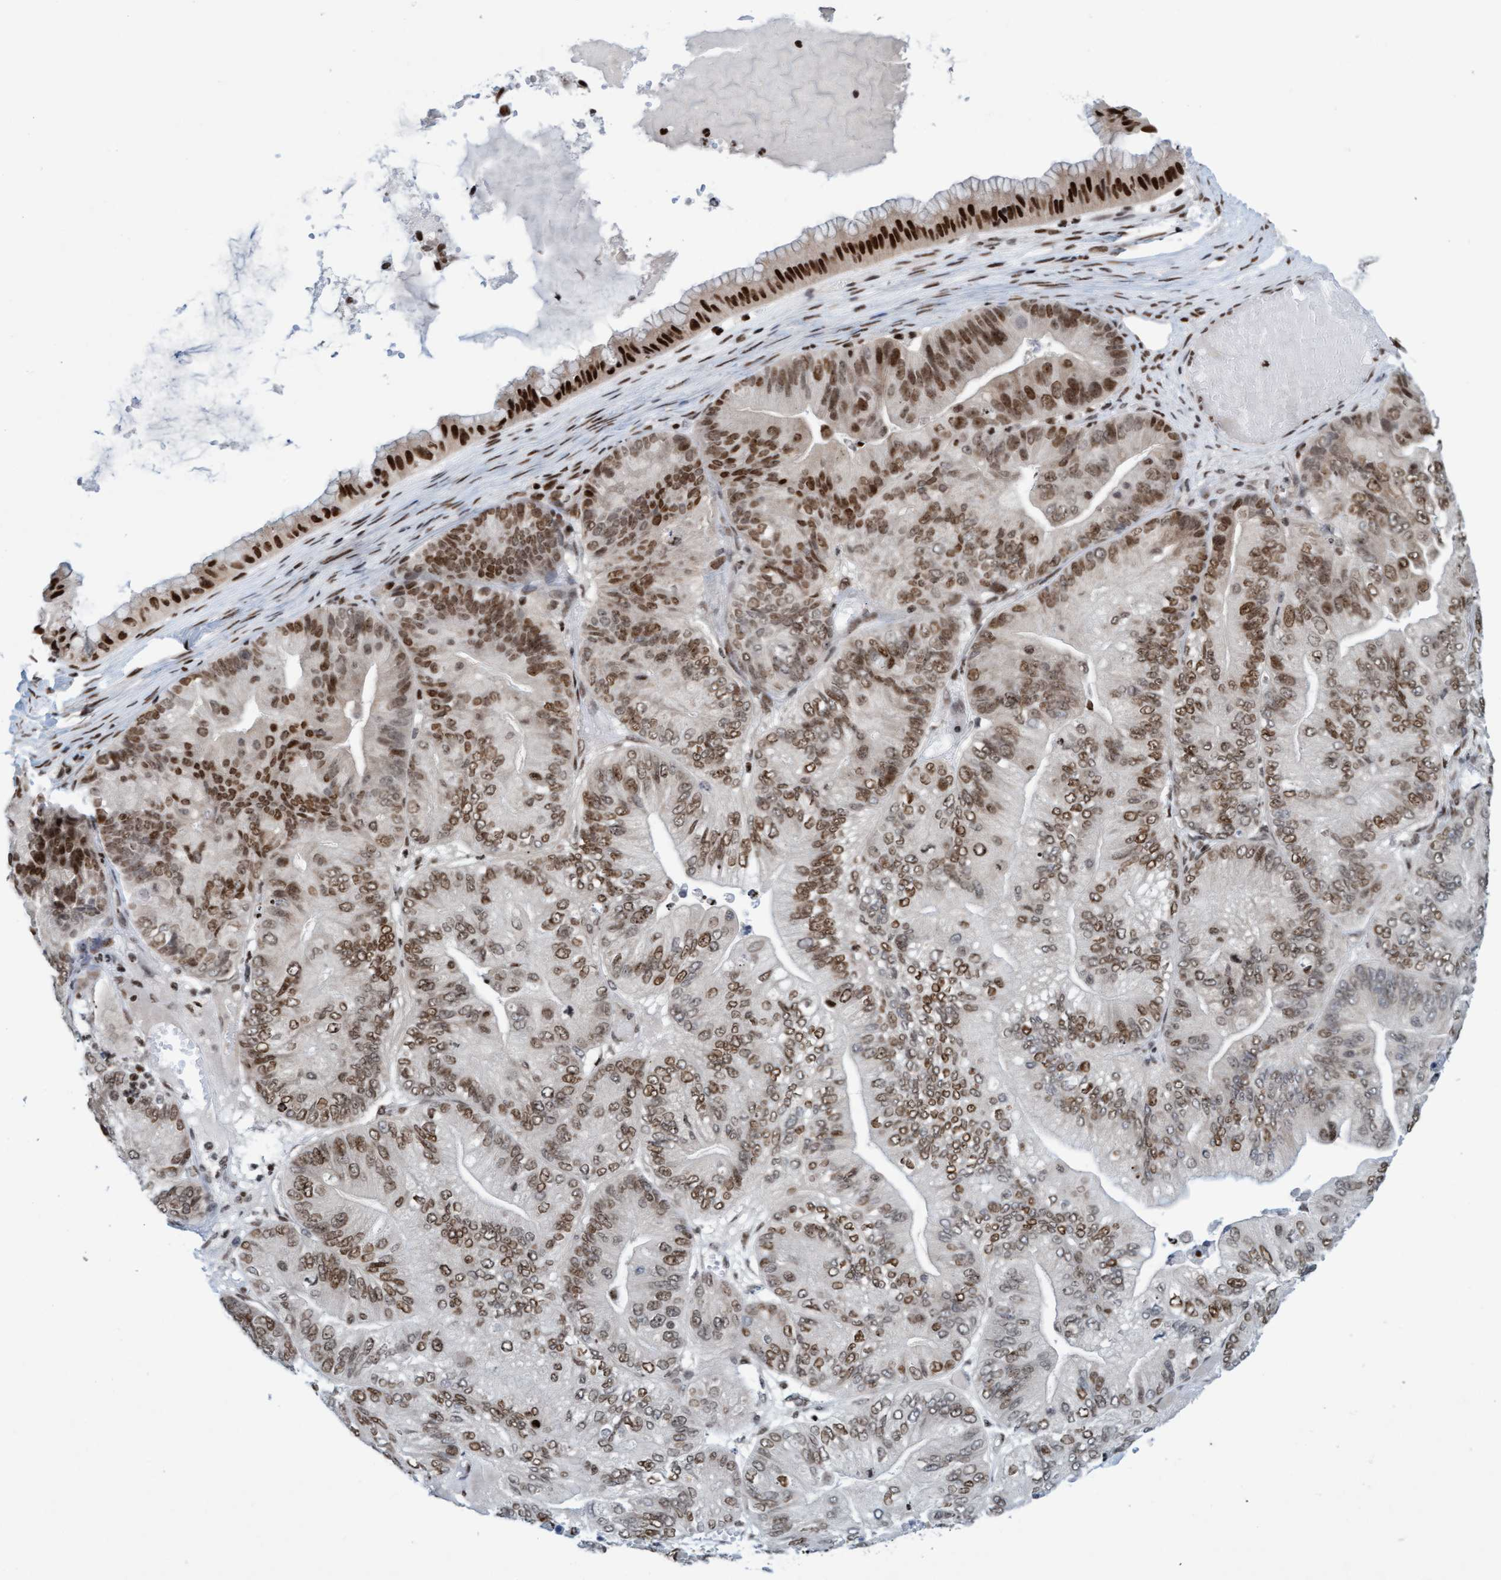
{"staining": {"intensity": "weak", "quantity": ">75%", "location": "nuclear"}, "tissue": "ovarian cancer", "cell_type": "Tumor cells", "image_type": "cancer", "snomed": [{"axis": "morphology", "description": "Cystadenocarcinoma, mucinous, NOS"}, {"axis": "topography", "description": "Ovary"}], "caption": "Ovarian mucinous cystadenocarcinoma stained with IHC reveals weak nuclear expression in about >75% of tumor cells. (DAB IHC, brown staining for protein, blue staining for nuclei).", "gene": "GLRX2", "patient": {"sex": "female", "age": 61}}